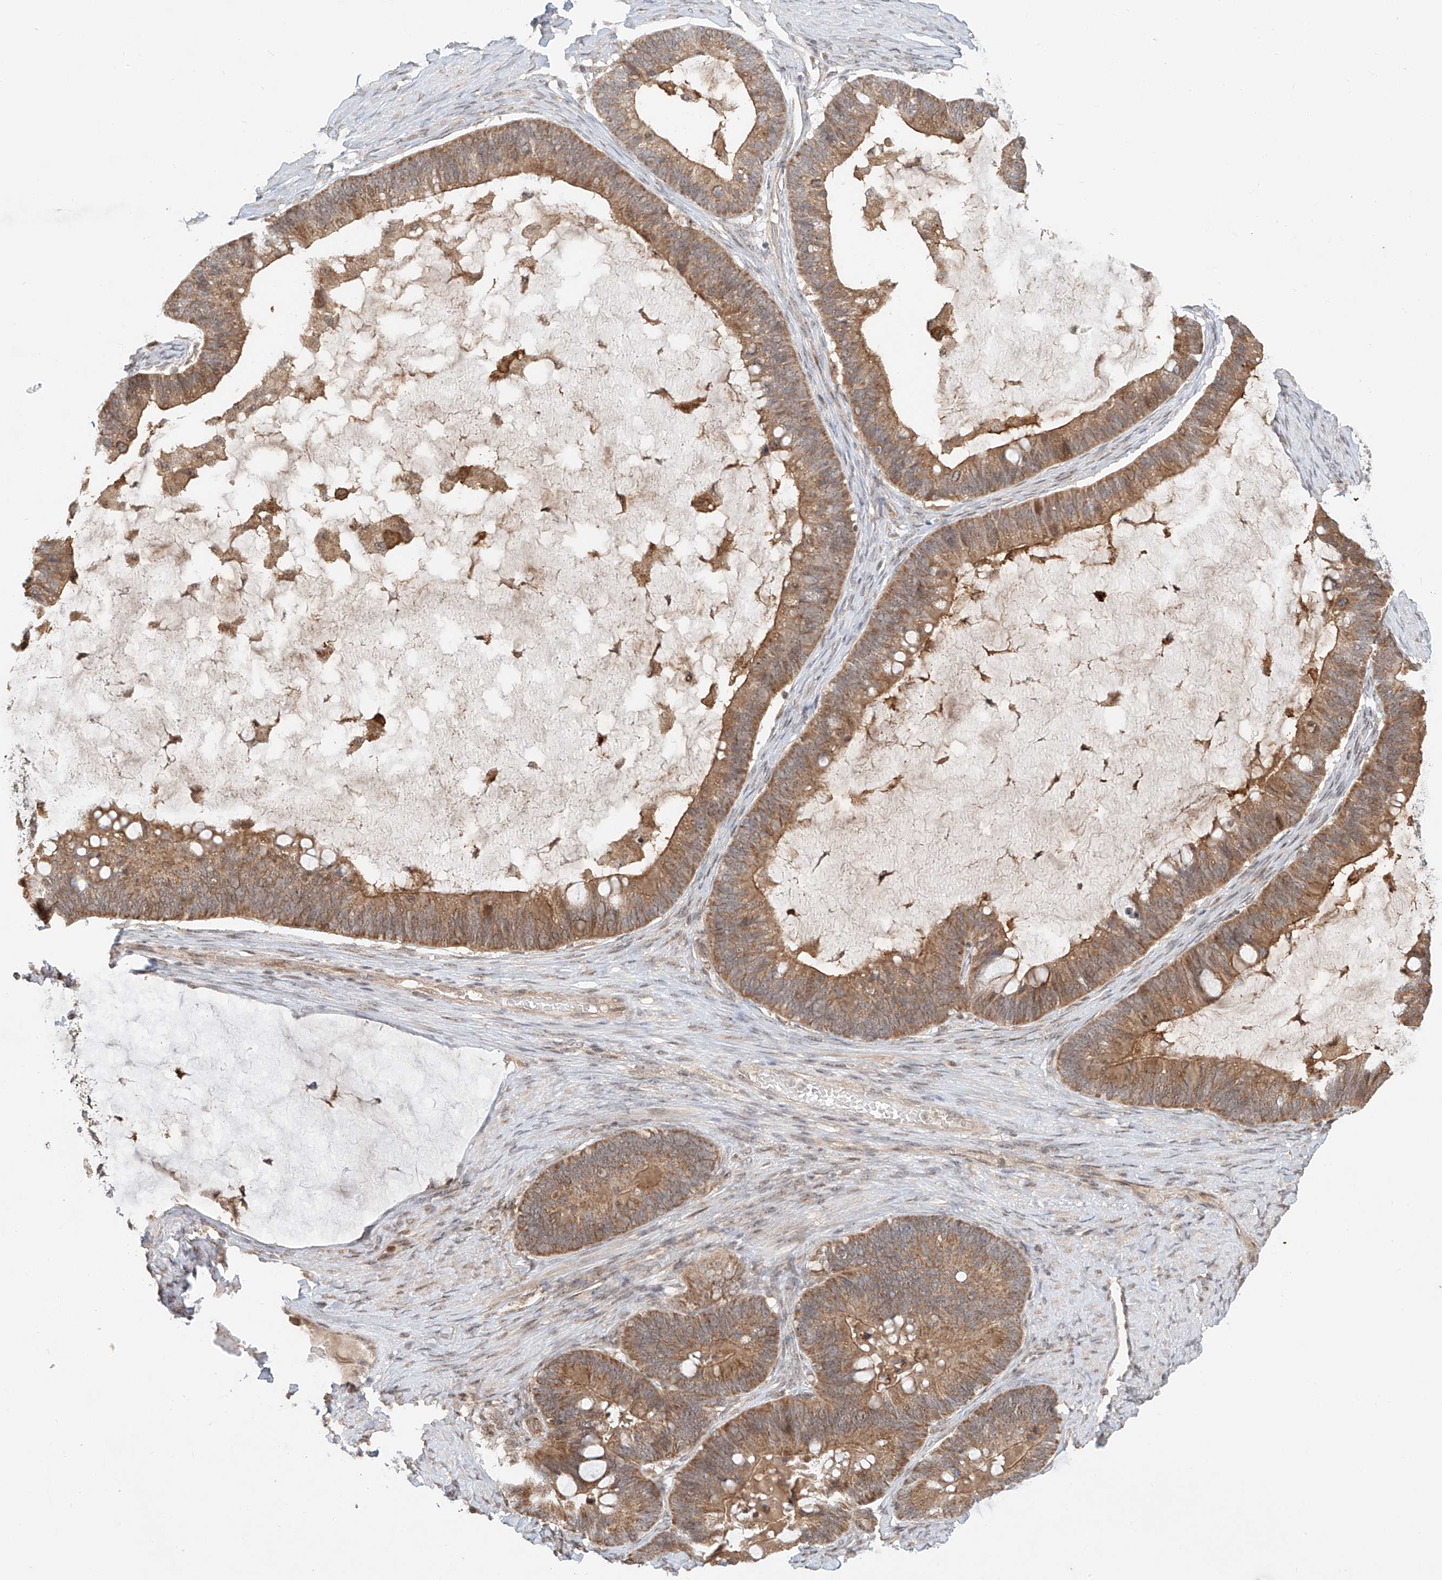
{"staining": {"intensity": "moderate", "quantity": ">75%", "location": "cytoplasmic/membranous"}, "tissue": "ovarian cancer", "cell_type": "Tumor cells", "image_type": "cancer", "snomed": [{"axis": "morphology", "description": "Cystadenocarcinoma, mucinous, NOS"}, {"axis": "topography", "description": "Ovary"}], "caption": "A brown stain shows moderate cytoplasmic/membranous positivity of a protein in ovarian mucinous cystadenocarcinoma tumor cells.", "gene": "SYTL3", "patient": {"sex": "female", "age": 61}}